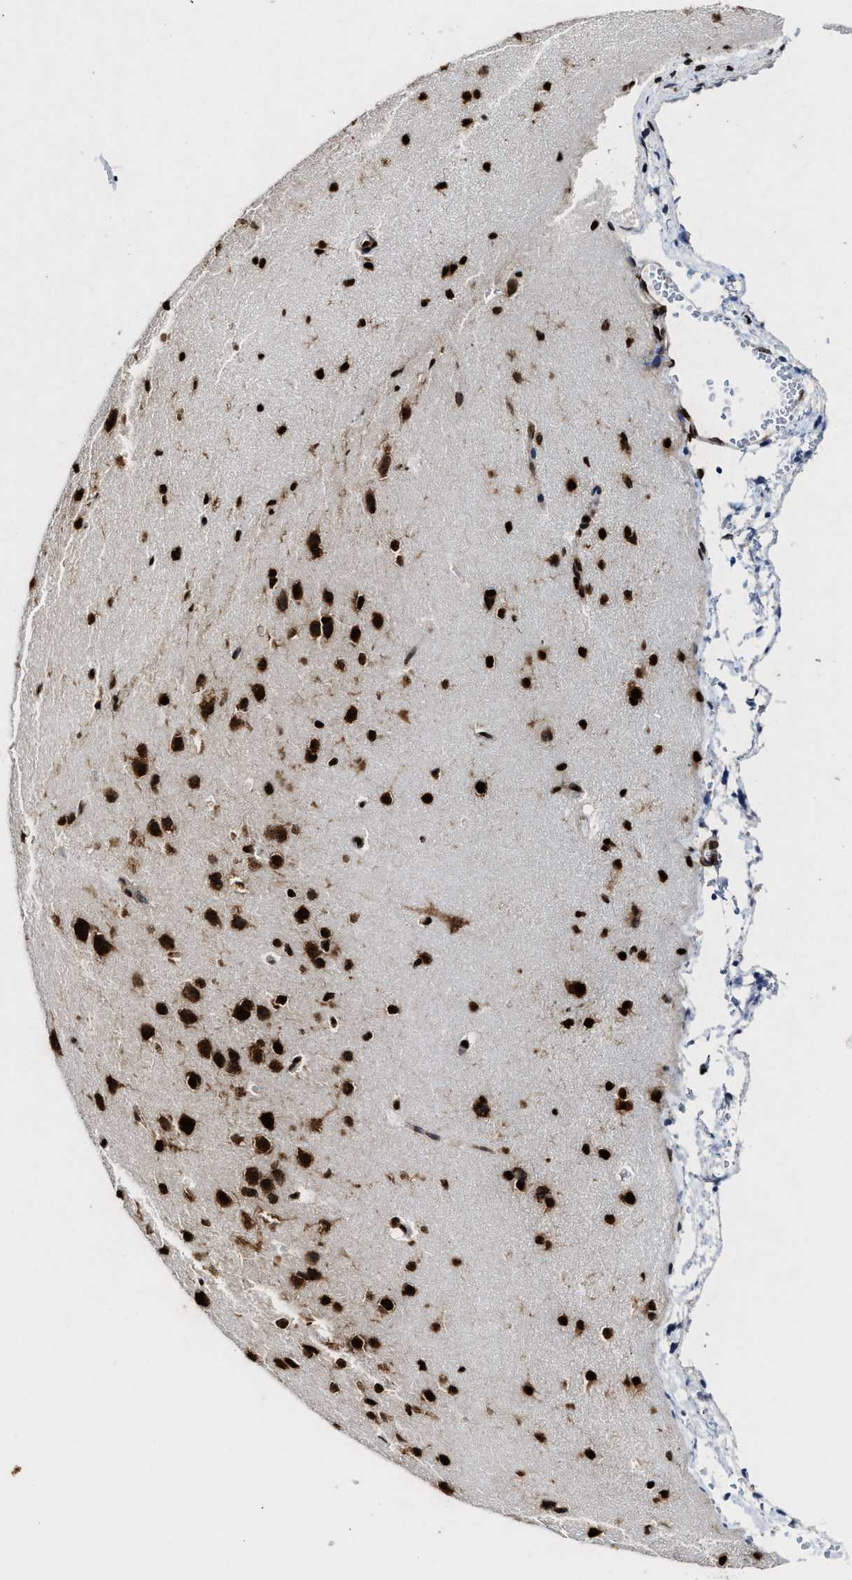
{"staining": {"intensity": "strong", "quantity": "25%-75%", "location": "nuclear"}, "tissue": "cerebral cortex", "cell_type": "Endothelial cells", "image_type": "normal", "snomed": [{"axis": "morphology", "description": "Normal tissue, NOS"}, {"axis": "morphology", "description": "Developmental malformation"}, {"axis": "topography", "description": "Cerebral cortex"}], "caption": "Immunohistochemical staining of normal cerebral cortex shows 25%-75% levels of strong nuclear protein positivity in about 25%-75% of endothelial cells. Immunohistochemistry (ihc) stains the protein of interest in brown and the nuclei are stained blue.", "gene": "ALYREF", "patient": {"sex": "female", "age": 30}}